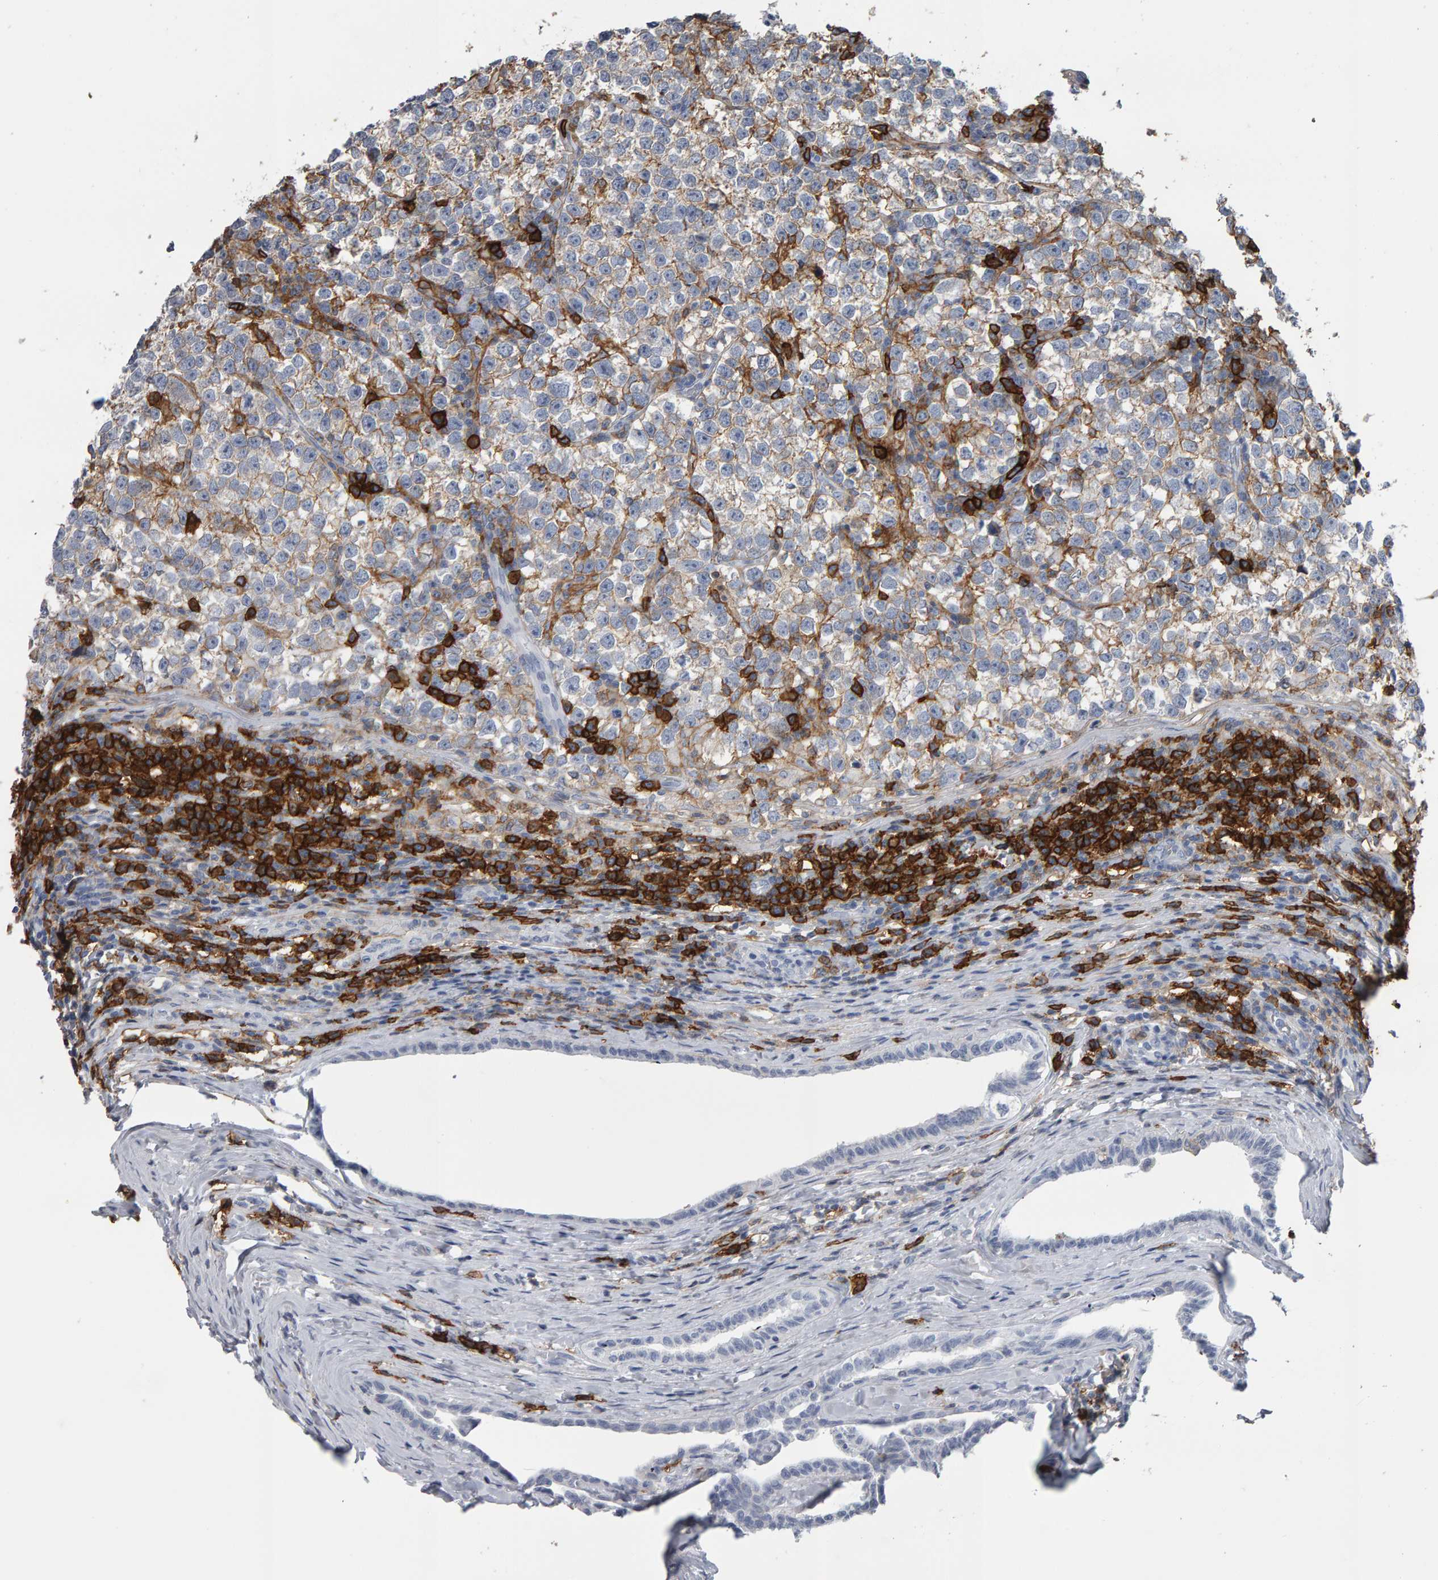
{"staining": {"intensity": "weak", "quantity": ">75%", "location": "cytoplasmic/membranous"}, "tissue": "testis cancer", "cell_type": "Tumor cells", "image_type": "cancer", "snomed": [{"axis": "morphology", "description": "Normal tissue, NOS"}, {"axis": "morphology", "description": "Seminoma, NOS"}, {"axis": "topography", "description": "Testis"}], "caption": "Testis cancer (seminoma) was stained to show a protein in brown. There is low levels of weak cytoplasmic/membranous staining in about >75% of tumor cells.", "gene": "CD38", "patient": {"sex": "male", "age": 43}}